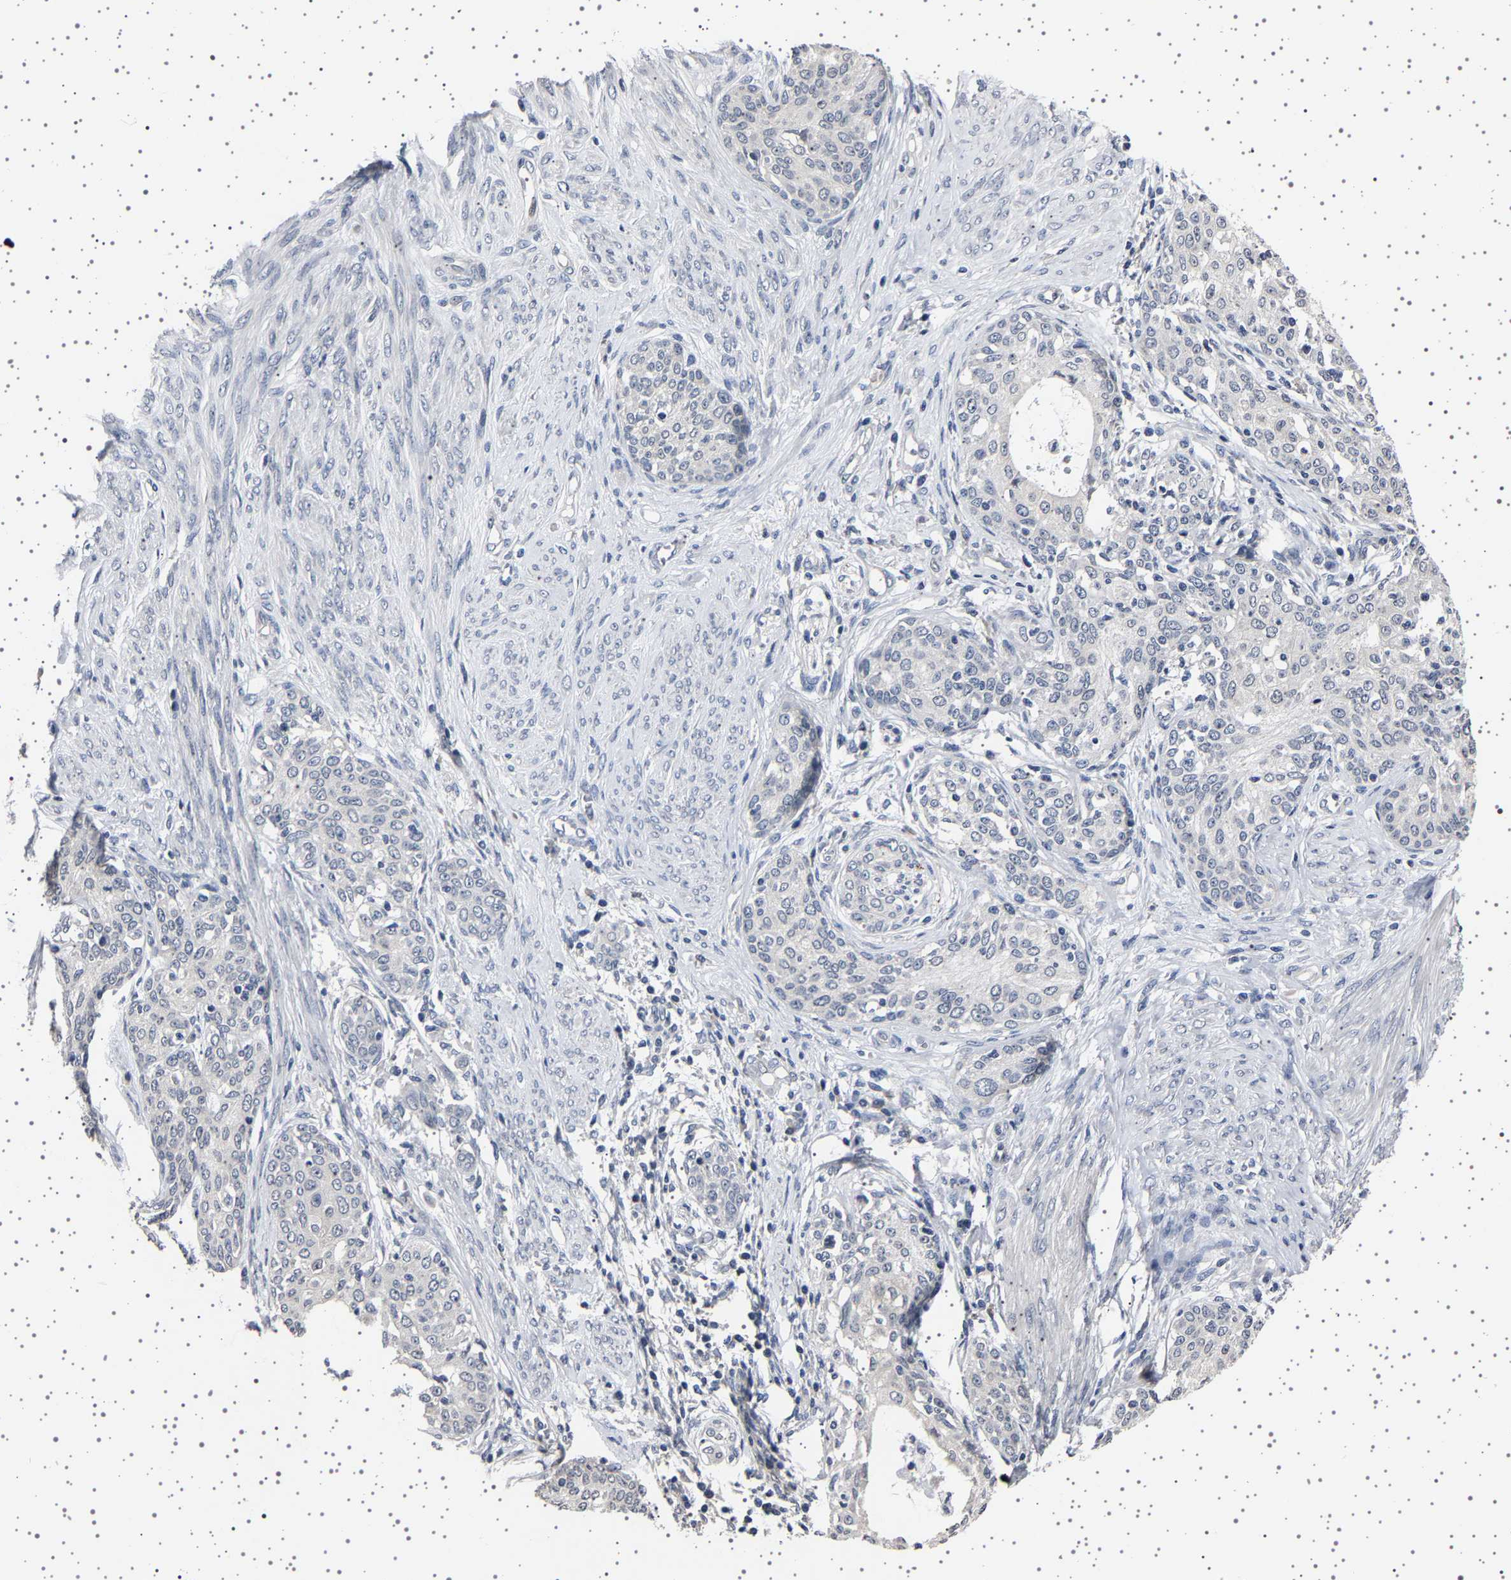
{"staining": {"intensity": "negative", "quantity": "none", "location": "none"}, "tissue": "cervical cancer", "cell_type": "Tumor cells", "image_type": "cancer", "snomed": [{"axis": "morphology", "description": "Squamous cell carcinoma, NOS"}, {"axis": "morphology", "description": "Adenocarcinoma, NOS"}, {"axis": "topography", "description": "Cervix"}], "caption": "A histopathology image of cervical adenocarcinoma stained for a protein displays no brown staining in tumor cells.", "gene": "IL10RB", "patient": {"sex": "female", "age": 52}}